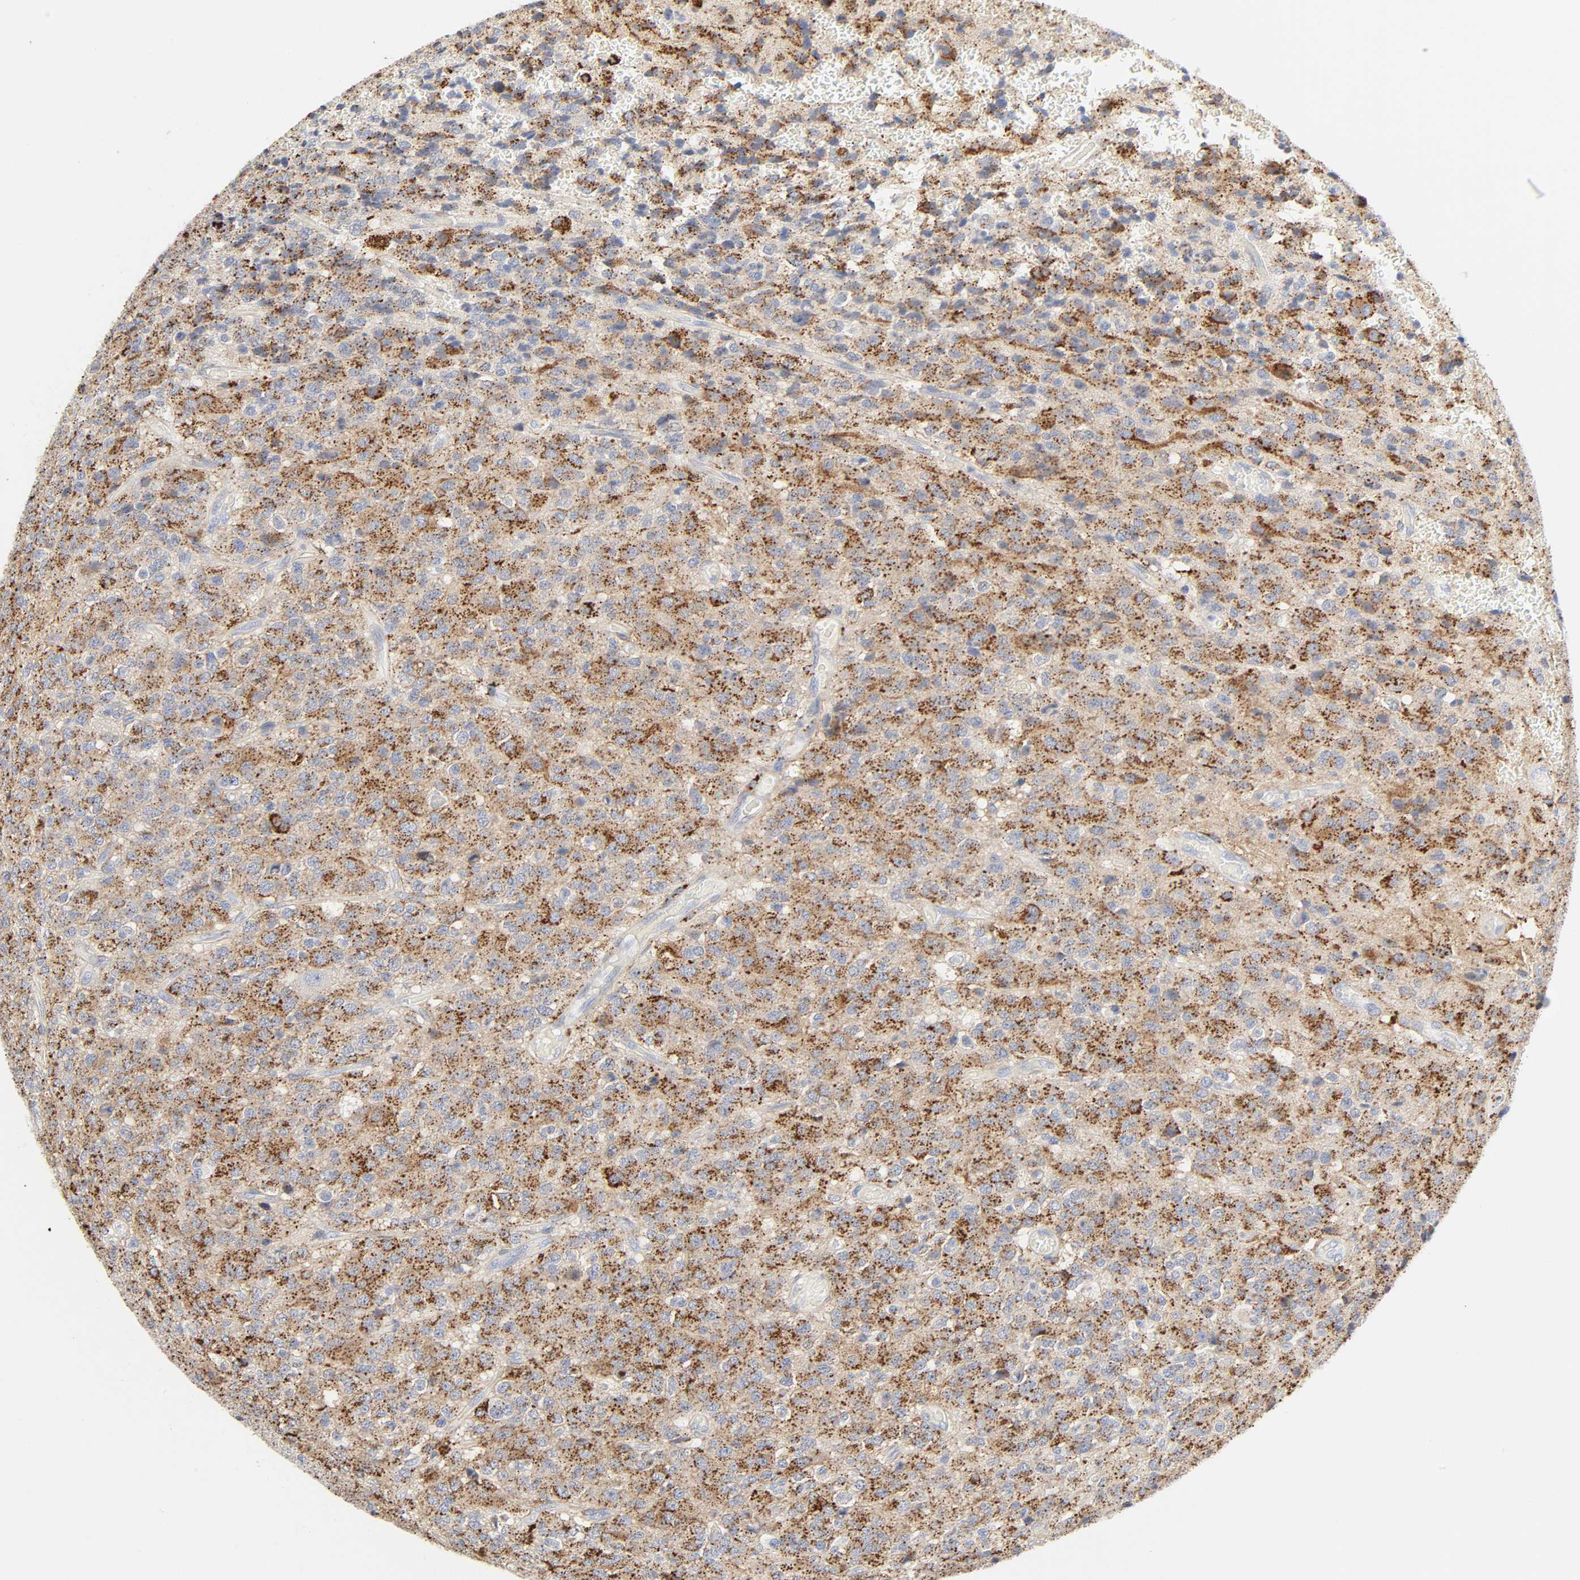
{"staining": {"intensity": "moderate", "quantity": ">75%", "location": "cytoplasmic/membranous"}, "tissue": "glioma", "cell_type": "Tumor cells", "image_type": "cancer", "snomed": [{"axis": "morphology", "description": "Glioma, malignant, High grade"}, {"axis": "topography", "description": "pancreas cauda"}], "caption": "IHC photomicrograph of neoplastic tissue: human high-grade glioma (malignant) stained using IHC exhibits medium levels of moderate protein expression localized specifically in the cytoplasmic/membranous of tumor cells, appearing as a cytoplasmic/membranous brown color.", "gene": "MAGEB17", "patient": {"sex": "male", "age": 60}}